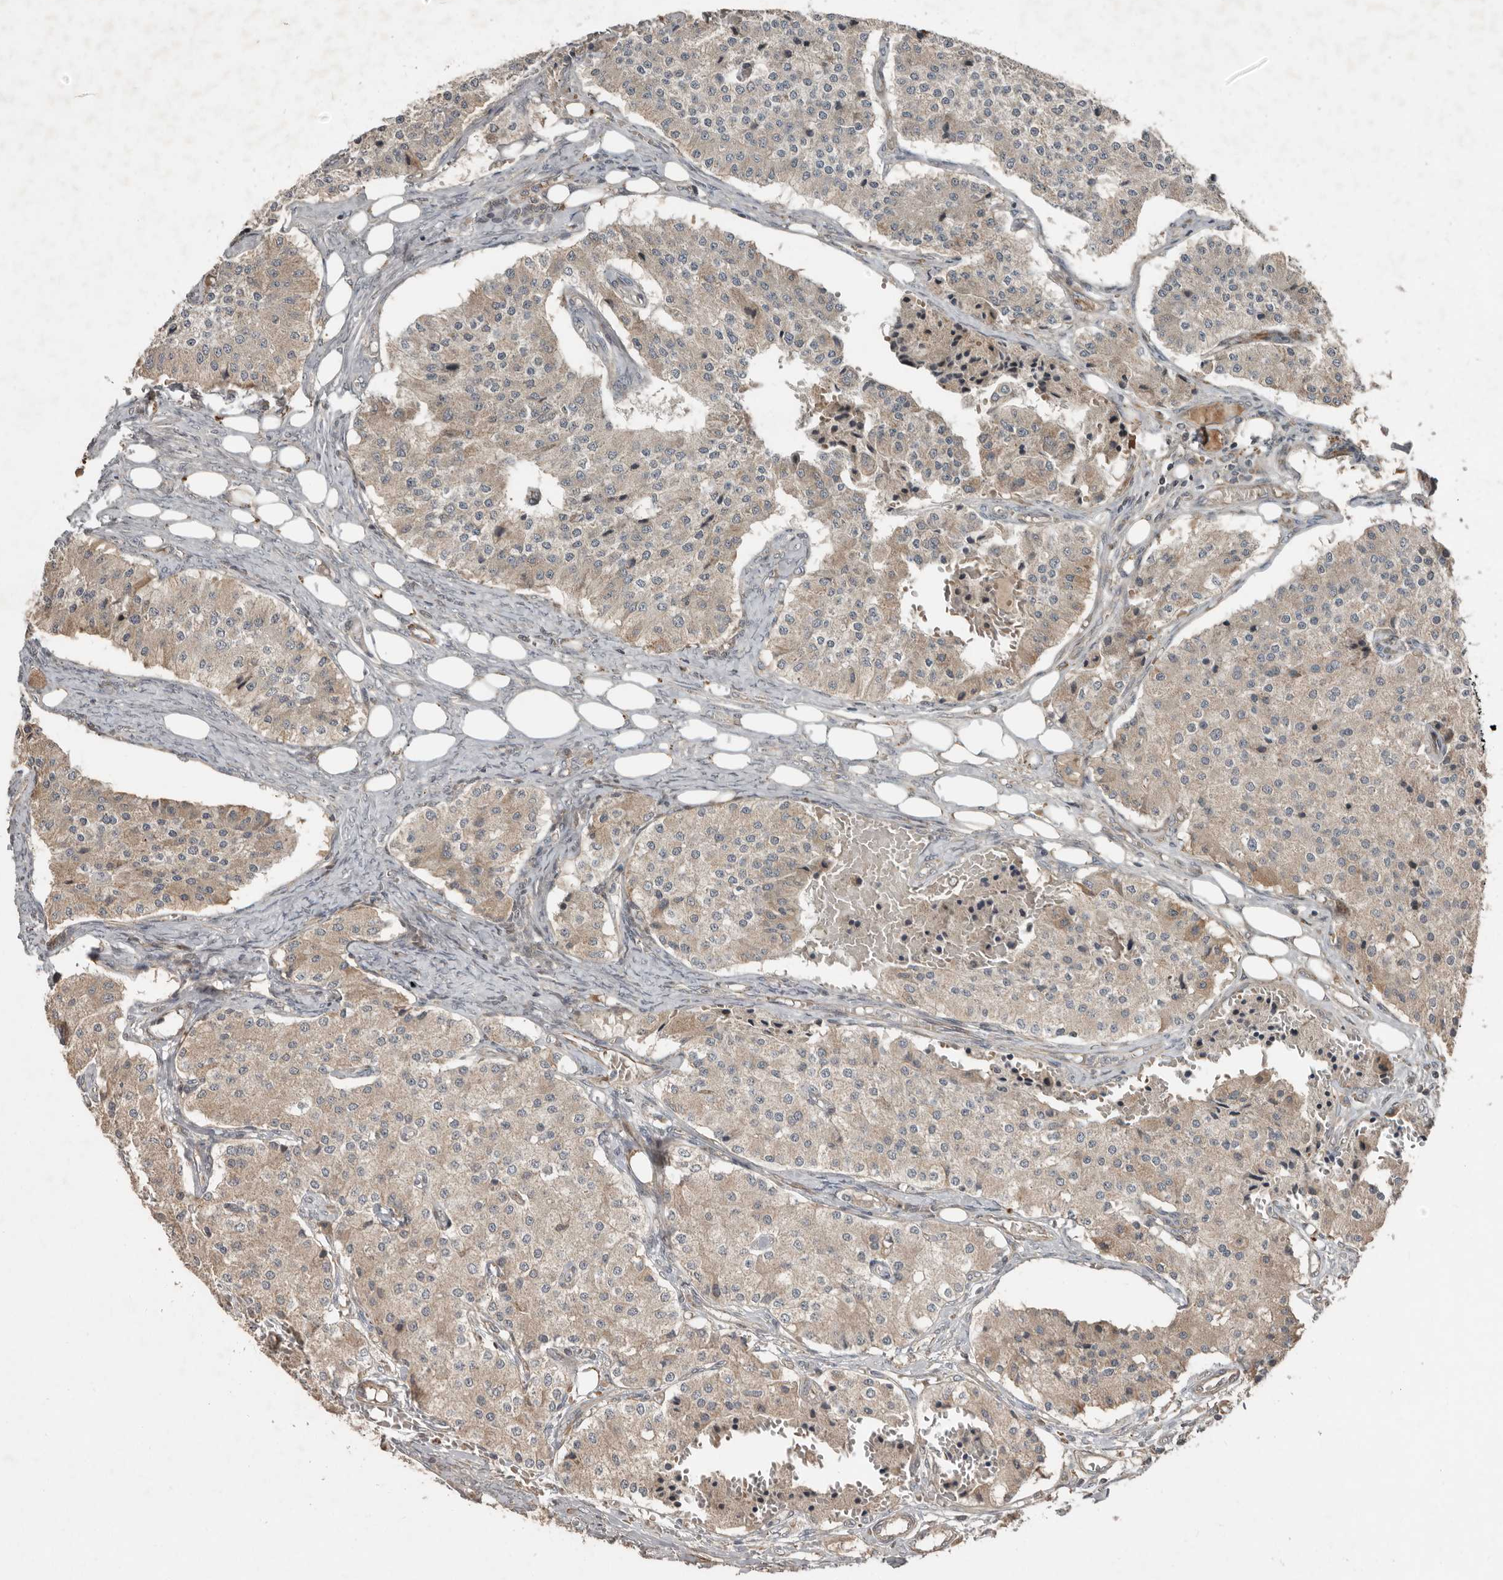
{"staining": {"intensity": "weak", "quantity": "25%-75%", "location": "cytoplasmic/membranous"}, "tissue": "carcinoid", "cell_type": "Tumor cells", "image_type": "cancer", "snomed": [{"axis": "morphology", "description": "Carcinoid, malignant, NOS"}, {"axis": "topography", "description": "Colon"}], "caption": "Immunohistochemical staining of human carcinoid (malignant) demonstrates weak cytoplasmic/membranous protein staining in about 25%-75% of tumor cells. The protein is stained brown, and the nuclei are stained in blue (DAB (3,3'-diaminobenzidine) IHC with brightfield microscopy, high magnification).", "gene": "SLC6A7", "patient": {"sex": "female", "age": 52}}